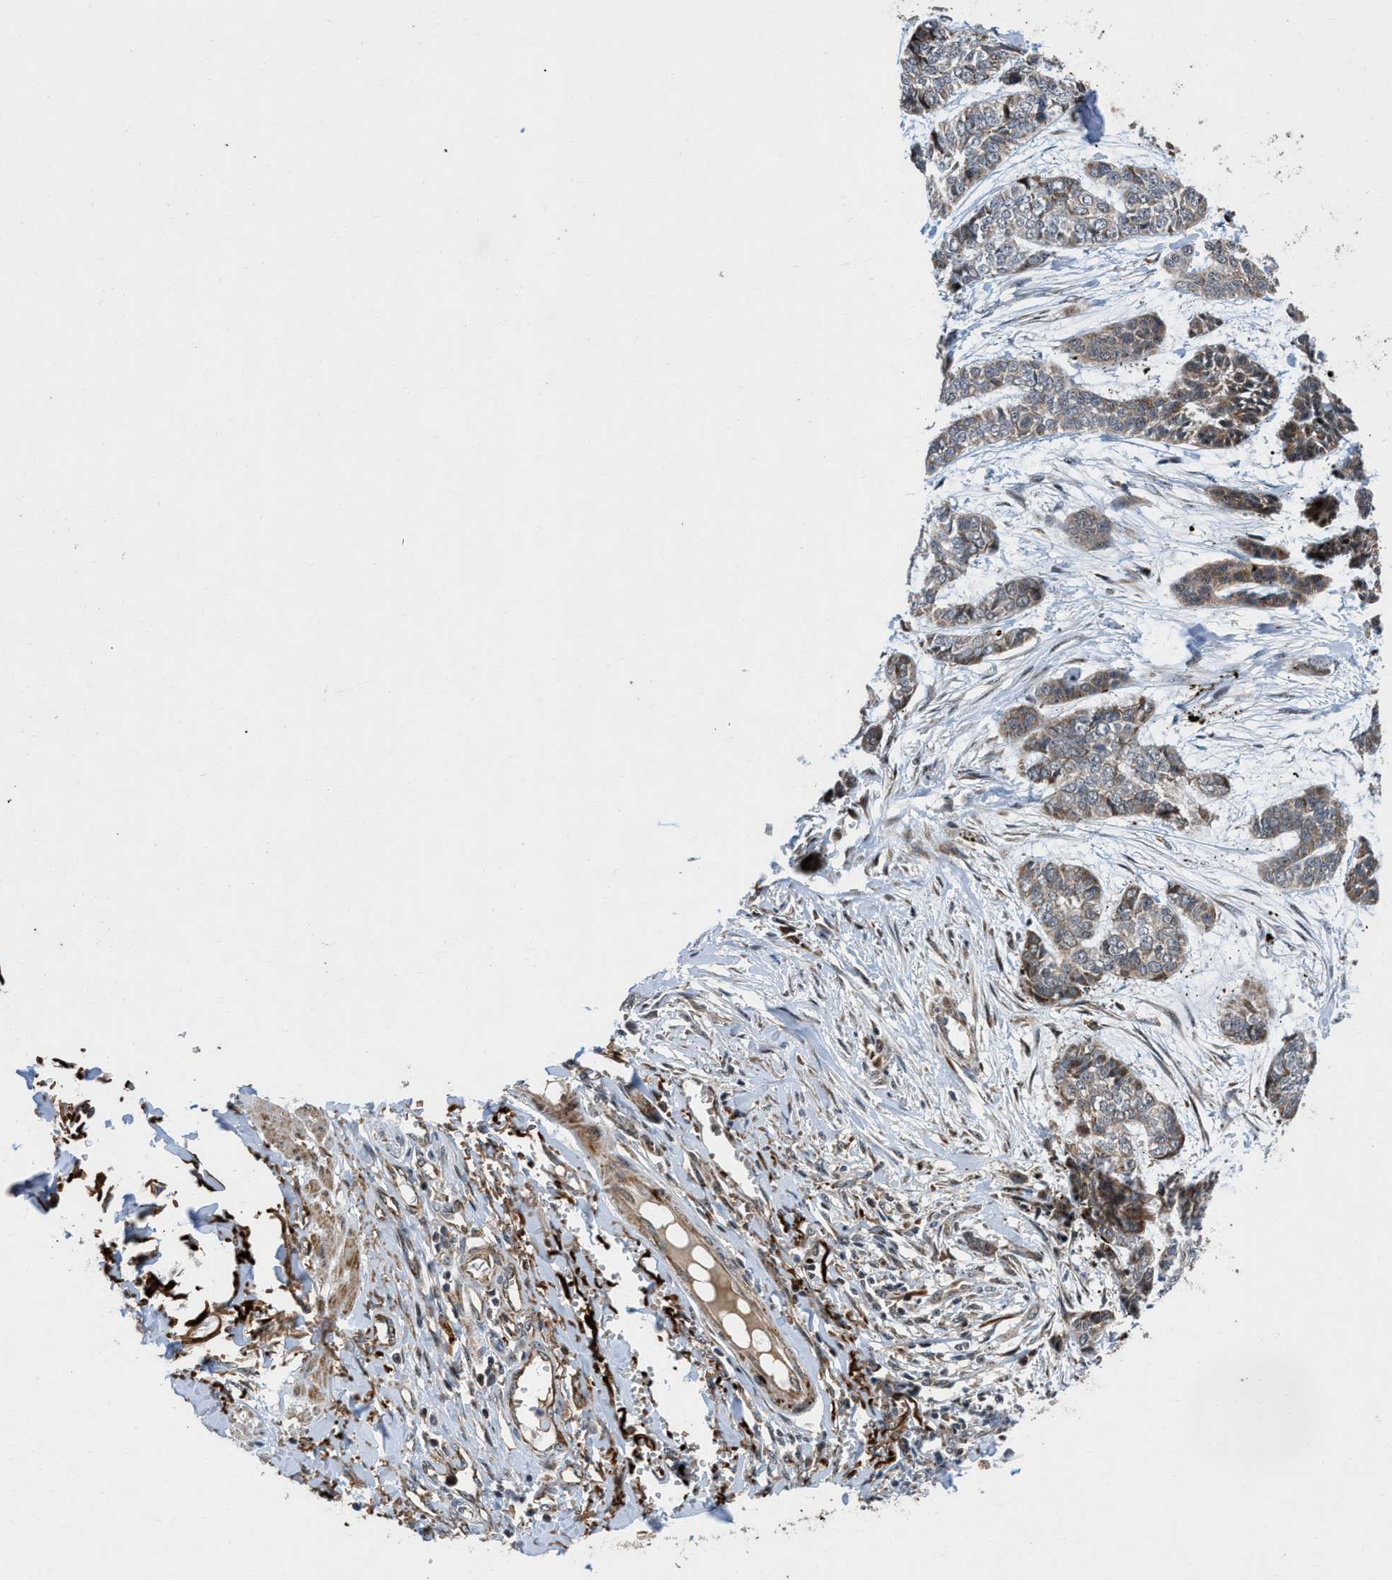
{"staining": {"intensity": "moderate", "quantity": "<25%", "location": "cytoplasmic/membranous"}, "tissue": "skin cancer", "cell_type": "Tumor cells", "image_type": "cancer", "snomed": [{"axis": "morphology", "description": "Basal cell carcinoma"}, {"axis": "topography", "description": "Skin"}], "caption": "Basal cell carcinoma (skin) stained with DAB immunohistochemistry (IHC) exhibits low levels of moderate cytoplasmic/membranous positivity in approximately <25% of tumor cells.", "gene": "AP3M2", "patient": {"sex": "female", "age": 64}}